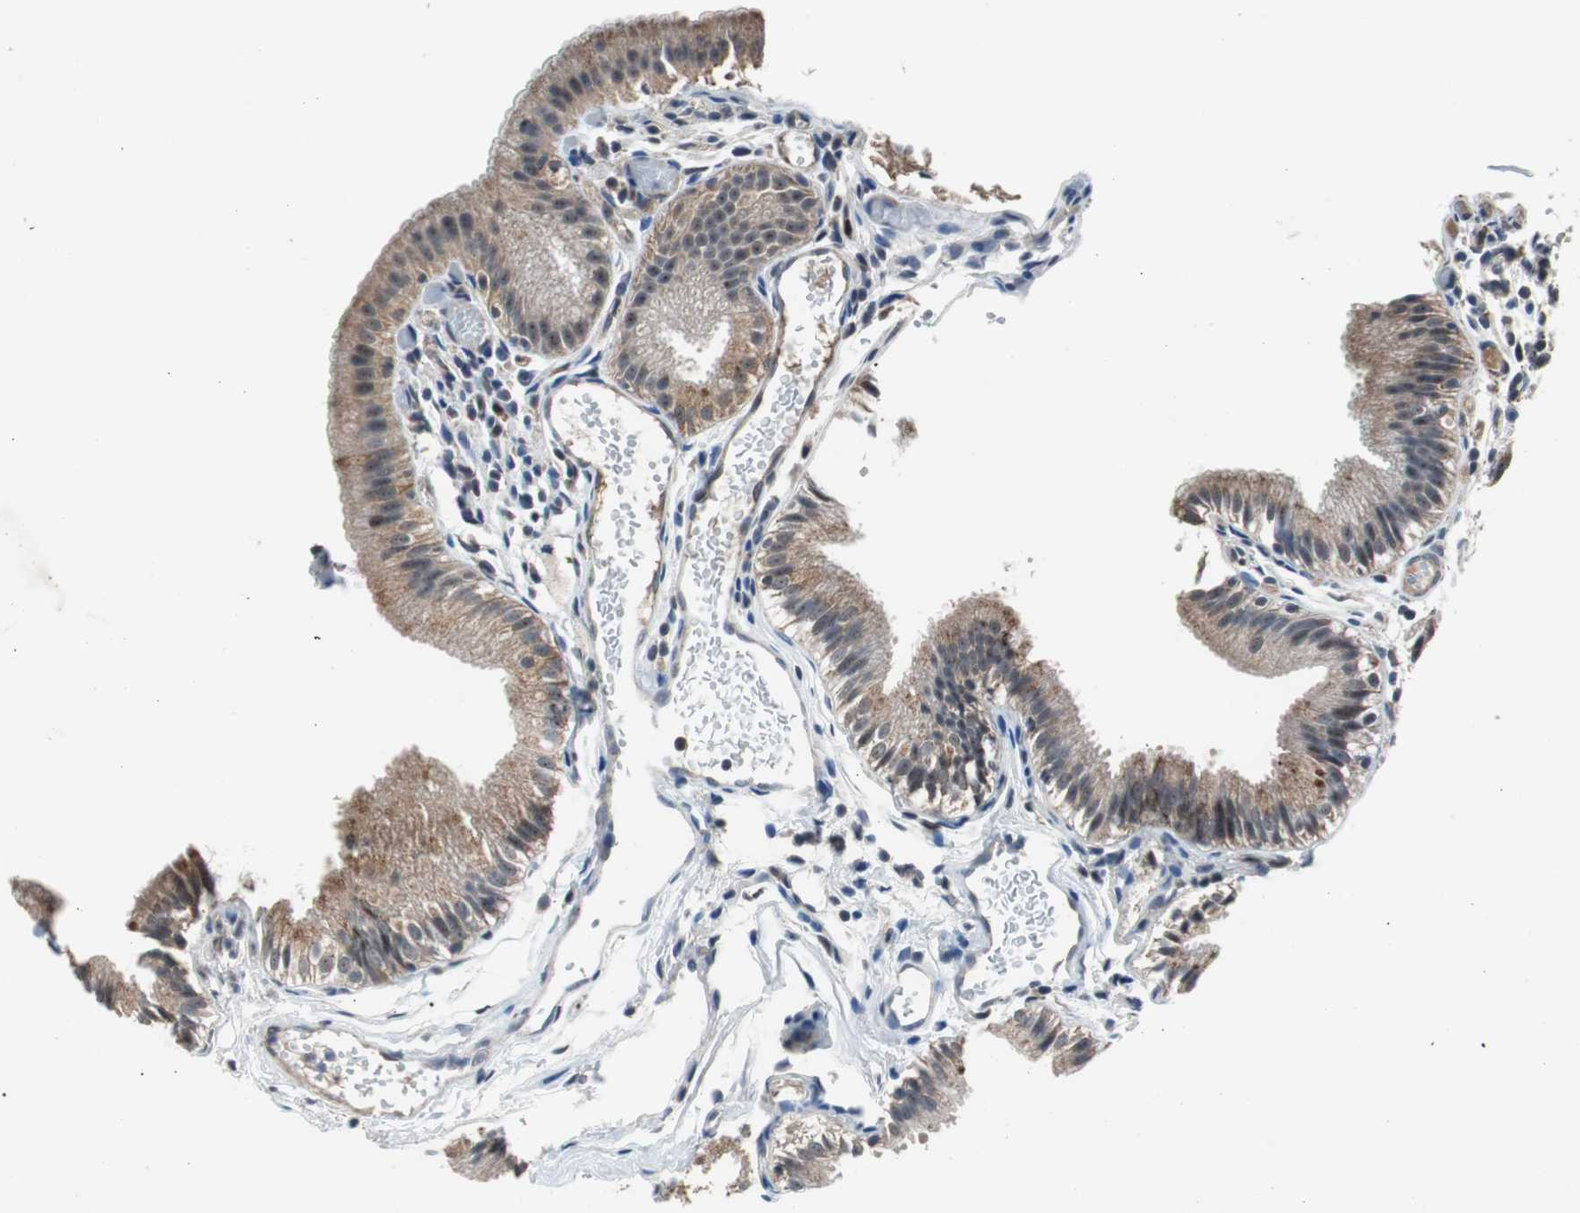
{"staining": {"intensity": "moderate", "quantity": ">75%", "location": "cytoplasmic/membranous"}, "tissue": "gallbladder", "cell_type": "Glandular cells", "image_type": "normal", "snomed": [{"axis": "morphology", "description": "Normal tissue, NOS"}, {"axis": "topography", "description": "Gallbladder"}], "caption": "IHC of unremarkable human gallbladder shows medium levels of moderate cytoplasmic/membranous staining in approximately >75% of glandular cells.", "gene": "PITRM1", "patient": {"sex": "female", "age": 26}}